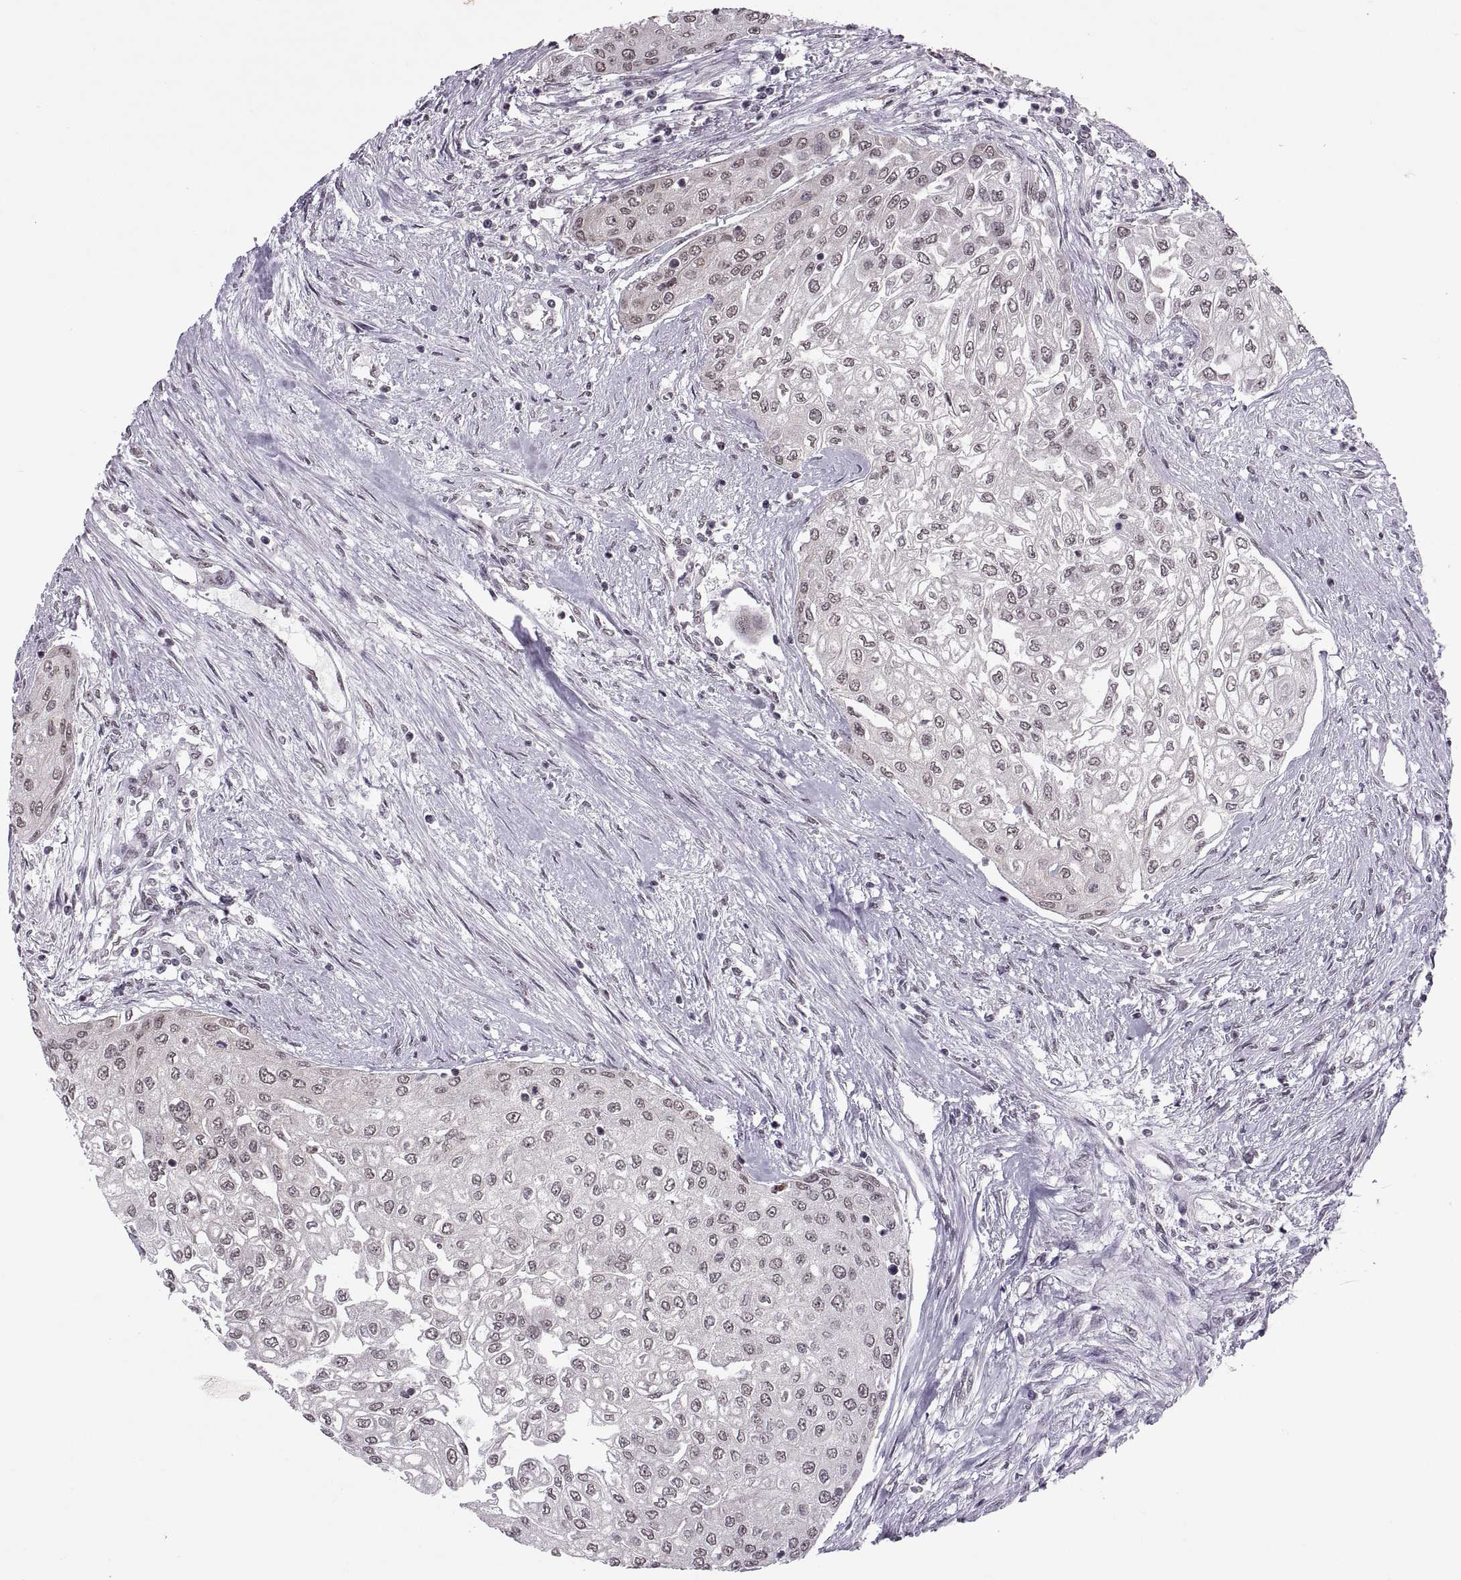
{"staining": {"intensity": "negative", "quantity": "none", "location": "none"}, "tissue": "urothelial cancer", "cell_type": "Tumor cells", "image_type": "cancer", "snomed": [{"axis": "morphology", "description": "Urothelial carcinoma, High grade"}, {"axis": "topography", "description": "Urinary bladder"}], "caption": "Protein analysis of urothelial cancer exhibits no significant expression in tumor cells. The staining was performed using DAB (3,3'-diaminobenzidine) to visualize the protein expression in brown, while the nuclei were stained in blue with hematoxylin (Magnification: 20x).", "gene": "OTP", "patient": {"sex": "male", "age": 62}}